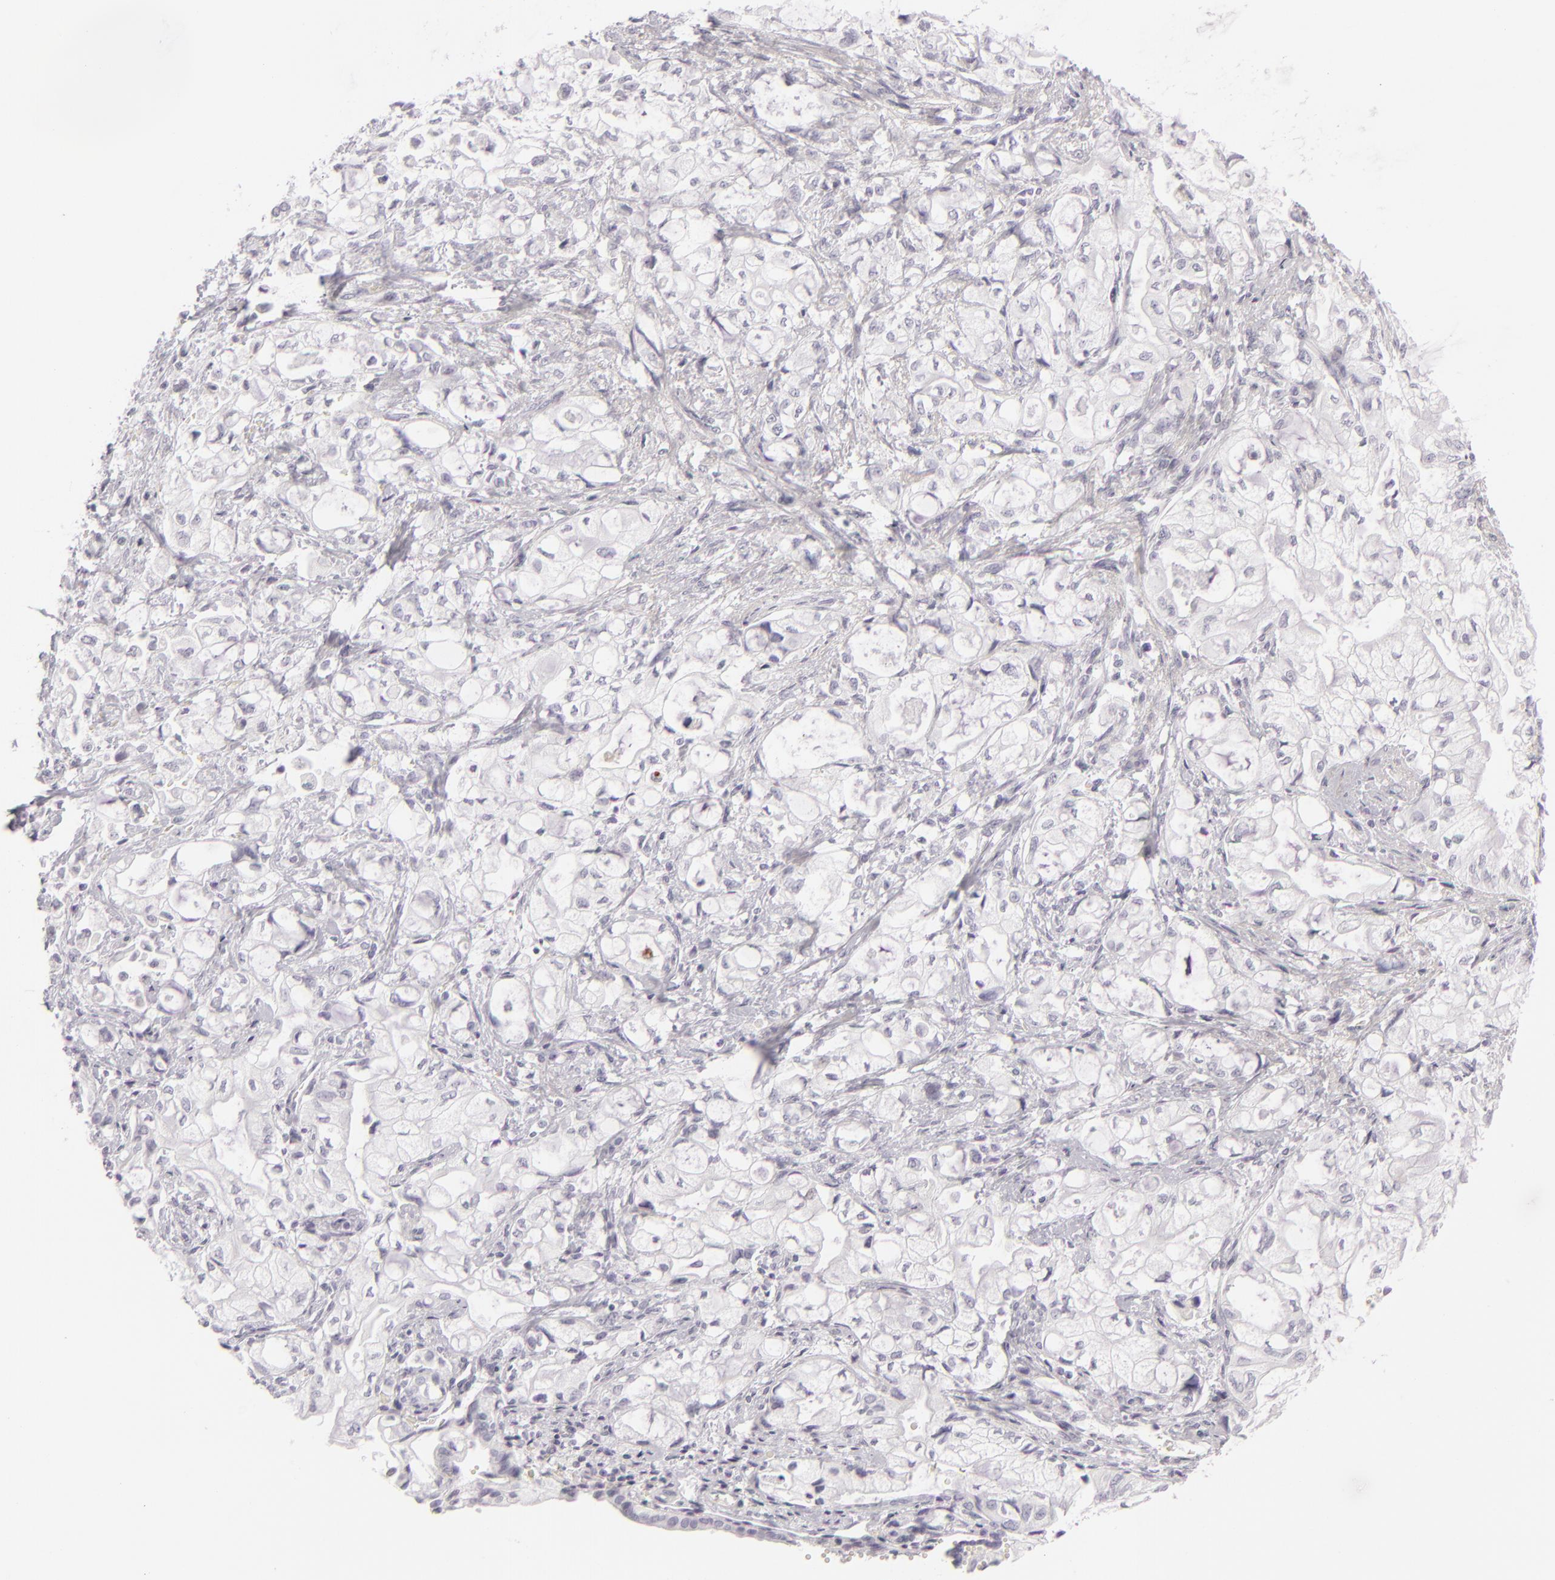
{"staining": {"intensity": "negative", "quantity": "none", "location": "none"}, "tissue": "pancreatic cancer", "cell_type": "Tumor cells", "image_type": "cancer", "snomed": [{"axis": "morphology", "description": "Adenocarcinoma, NOS"}, {"axis": "topography", "description": "Pancreas"}], "caption": "This is a photomicrograph of immunohistochemistry staining of pancreatic cancer (adenocarcinoma), which shows no positivity in tumor cells. Brightfield microscopy of immunohistochemistry stained with DAB (3,3'-diaminobenzidine) (brown) and hematoxylin (blue), captured at high magnification.", "gene": "CDX2", "patient": {"sex": "male", "age": 79}}